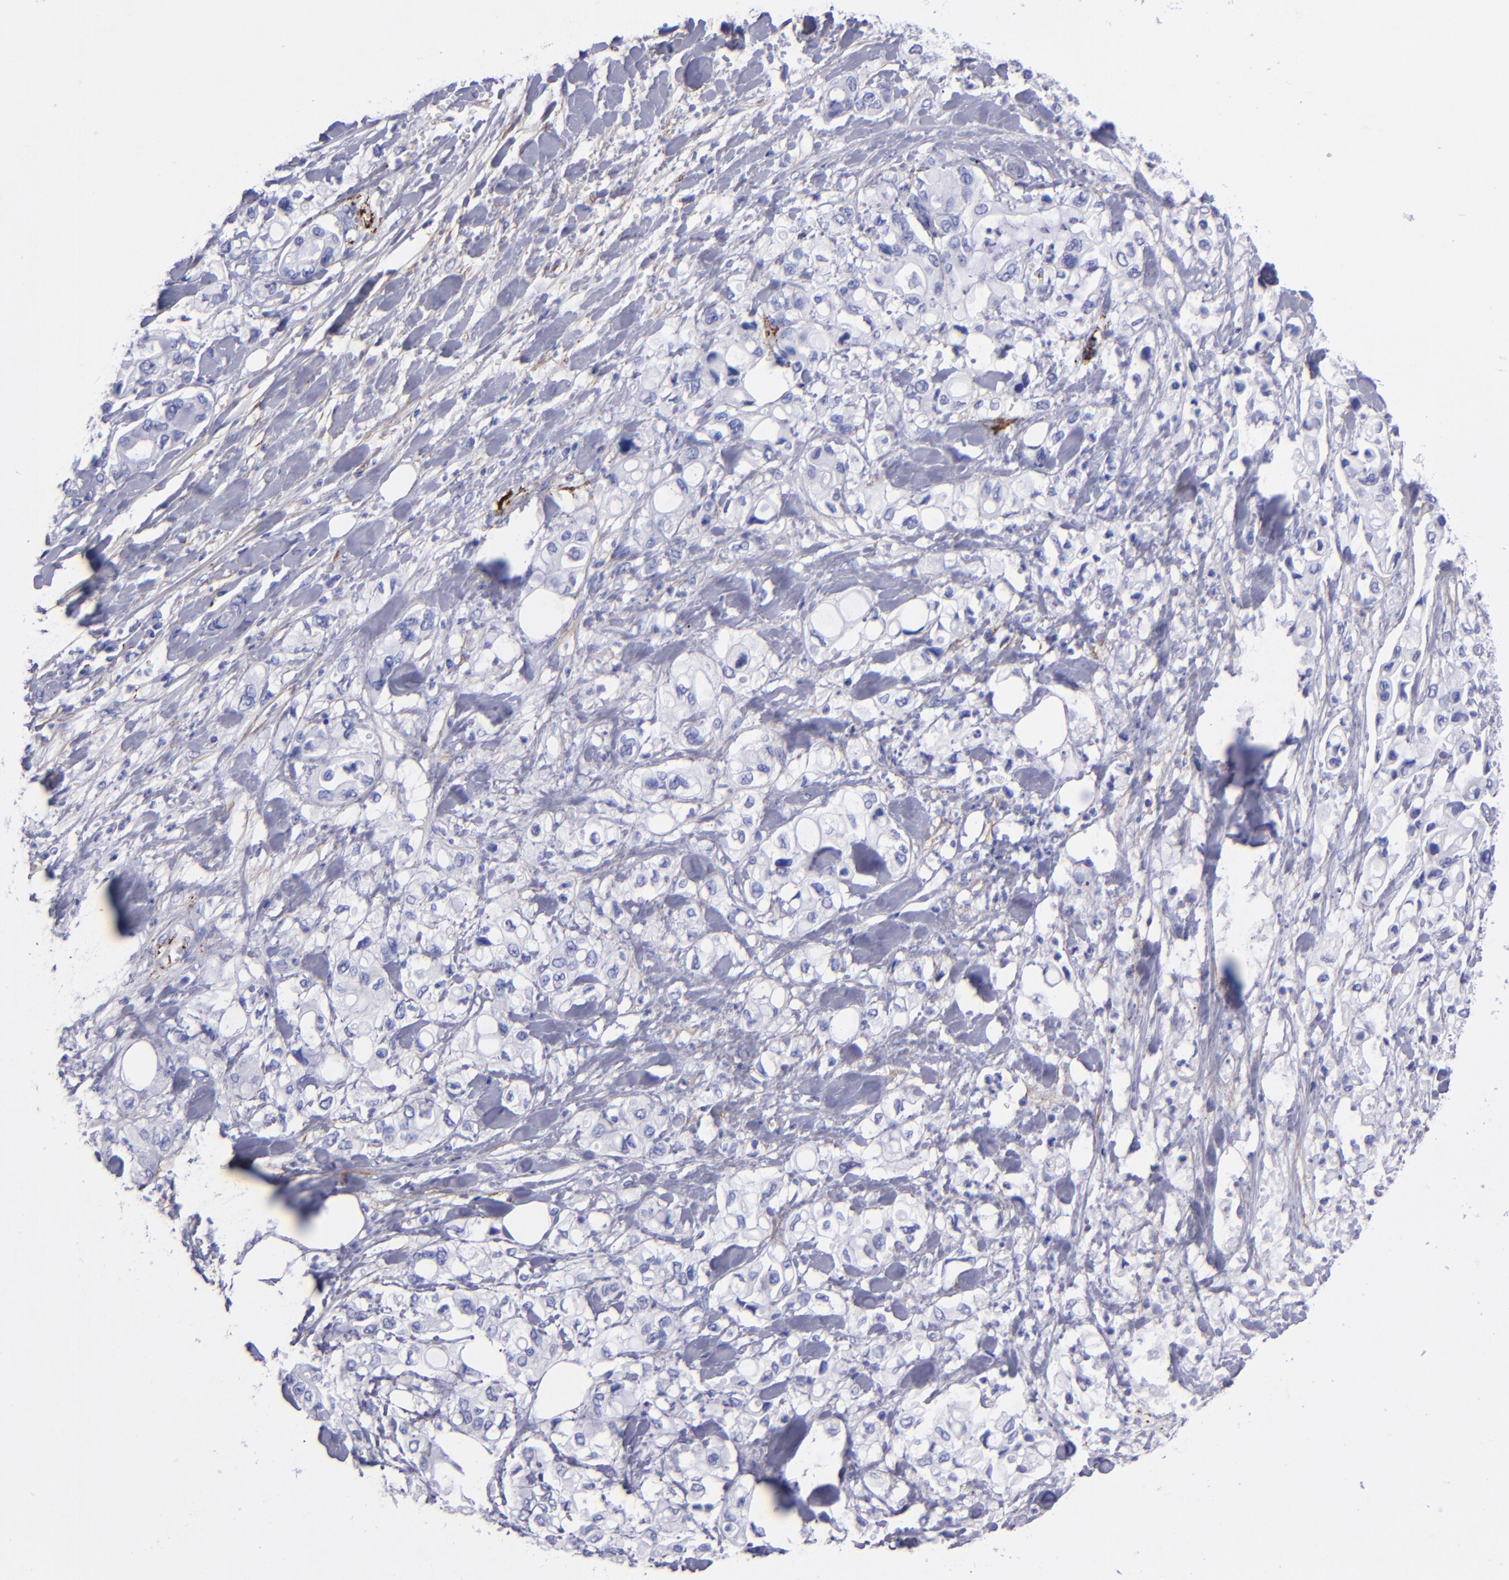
{"staining": {"intensity": "negative", "quantity": "none", "location": "none"}, "tissue": "pancreatic cancer", "cell_type": "Tumor cells", "image_type": "cancer", "snomed": [{"axis": "morphology", "description": "Adenocarcinoma, NOS"}, {"axis": "topography", "description": "Pancreas"}], "caption": "High power microscopy image of an immunohistochemistry micrograph of pancreatic cancer, revealing no significant positivity in tumor cells.", "gene": "EFCAB13", "patient": {"sex": "male", "age": 70}}